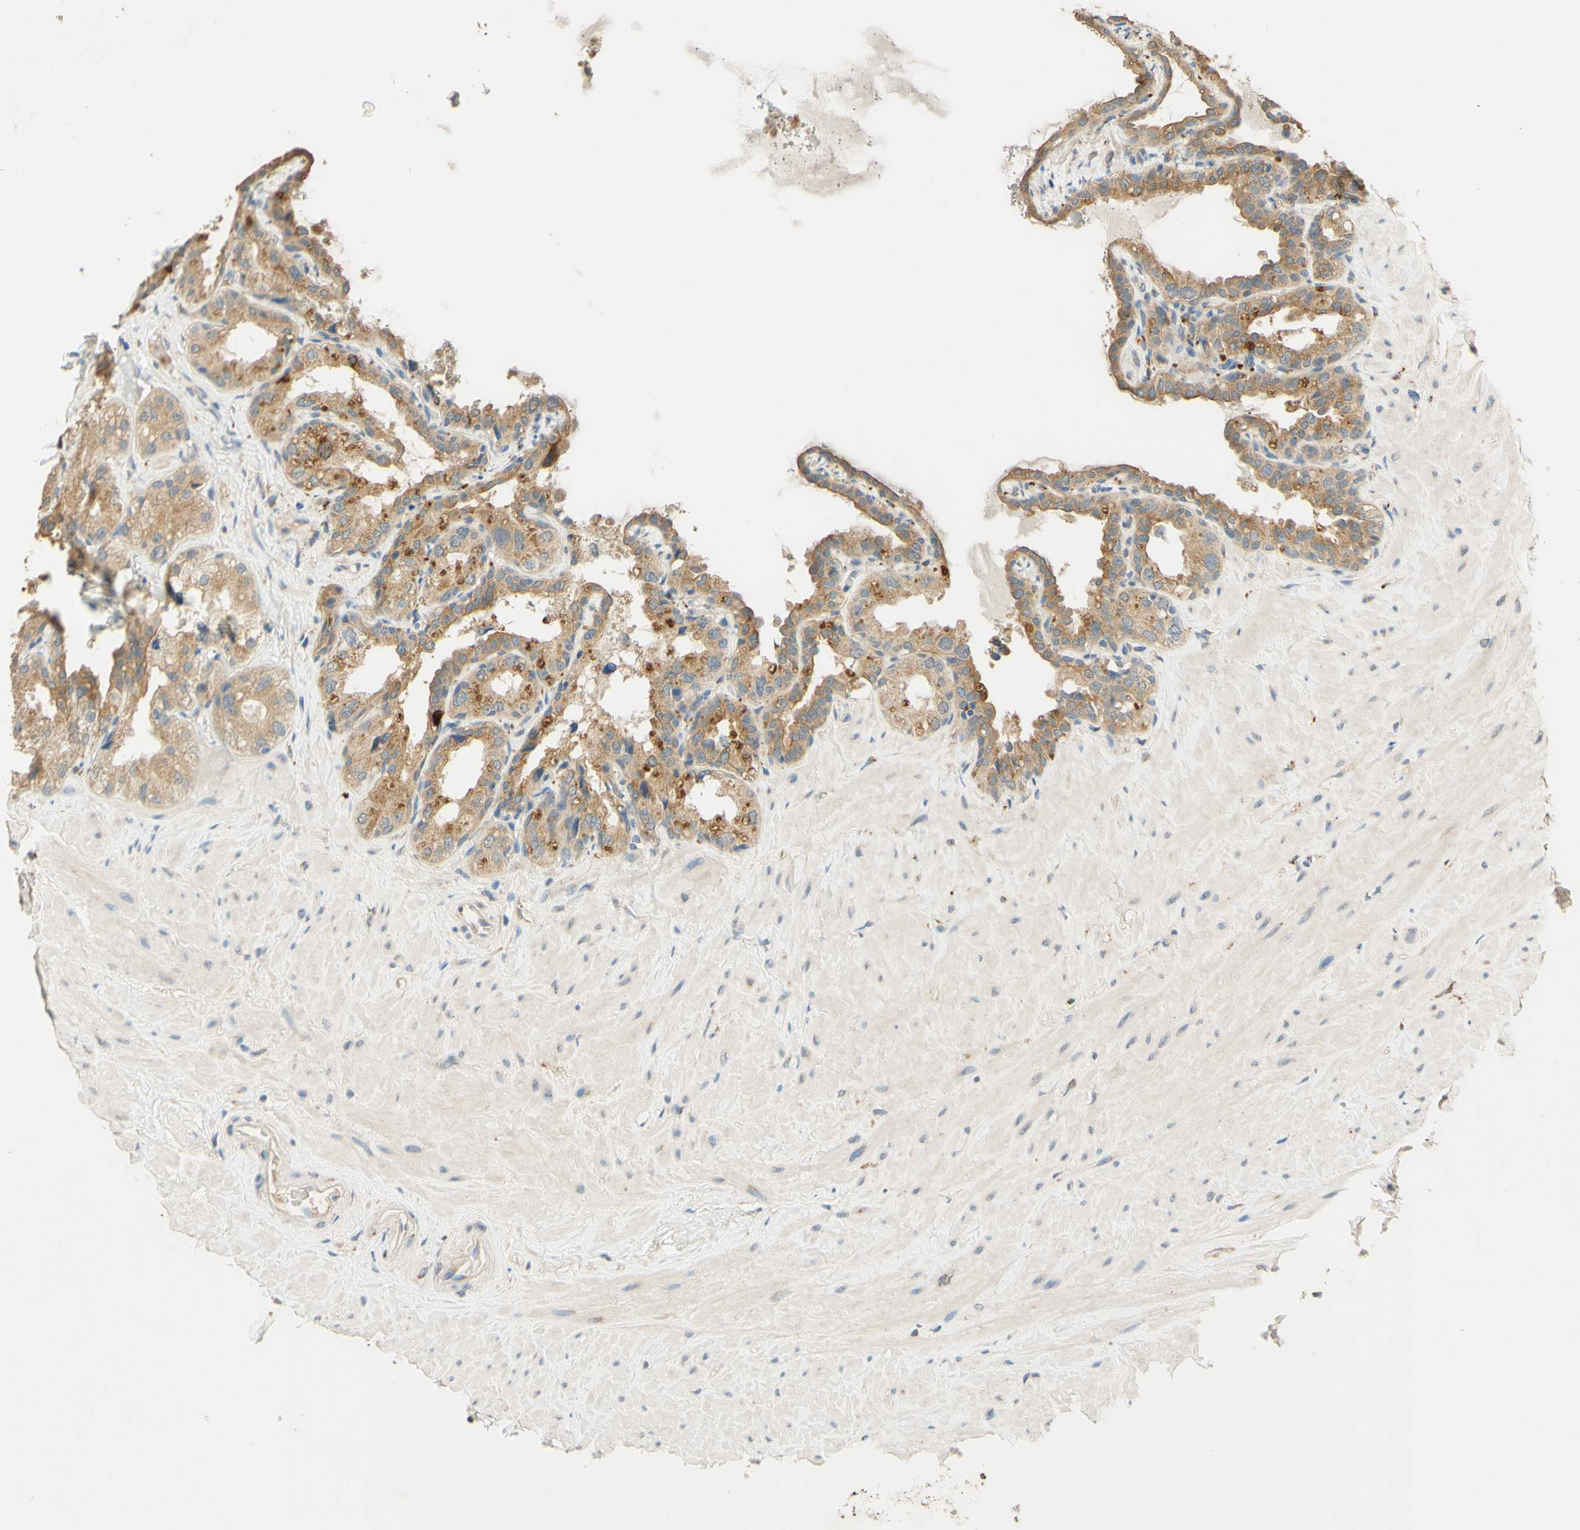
{"staining": {"intensity": "moderate", "quantity": ">75%", "location": "cytoplasmic/membranous"}, "tissue": "seminal vesicle", "cell_type": "Glandular cells", "image_type": "normal", "snomed": [{"axis": "morphology", "description": "Normal tissue, NOS"}, {"axis": "topography", "description": "Seminal veicle"}], "caption": "Brown immunohistochemical staining in normal seminal vesicle exhibits moderate cytoplasmic/membranous positivity in about >75% of glandular cells. The protein of interest is stained brown, and the nuclei are stained in blue (DAB (3,3'-diaminobenzidine) IHC with brightfield microscopy, high magnification).", "gene": "ENTREP2", "patient": {"sex": "male", "age": 68}}